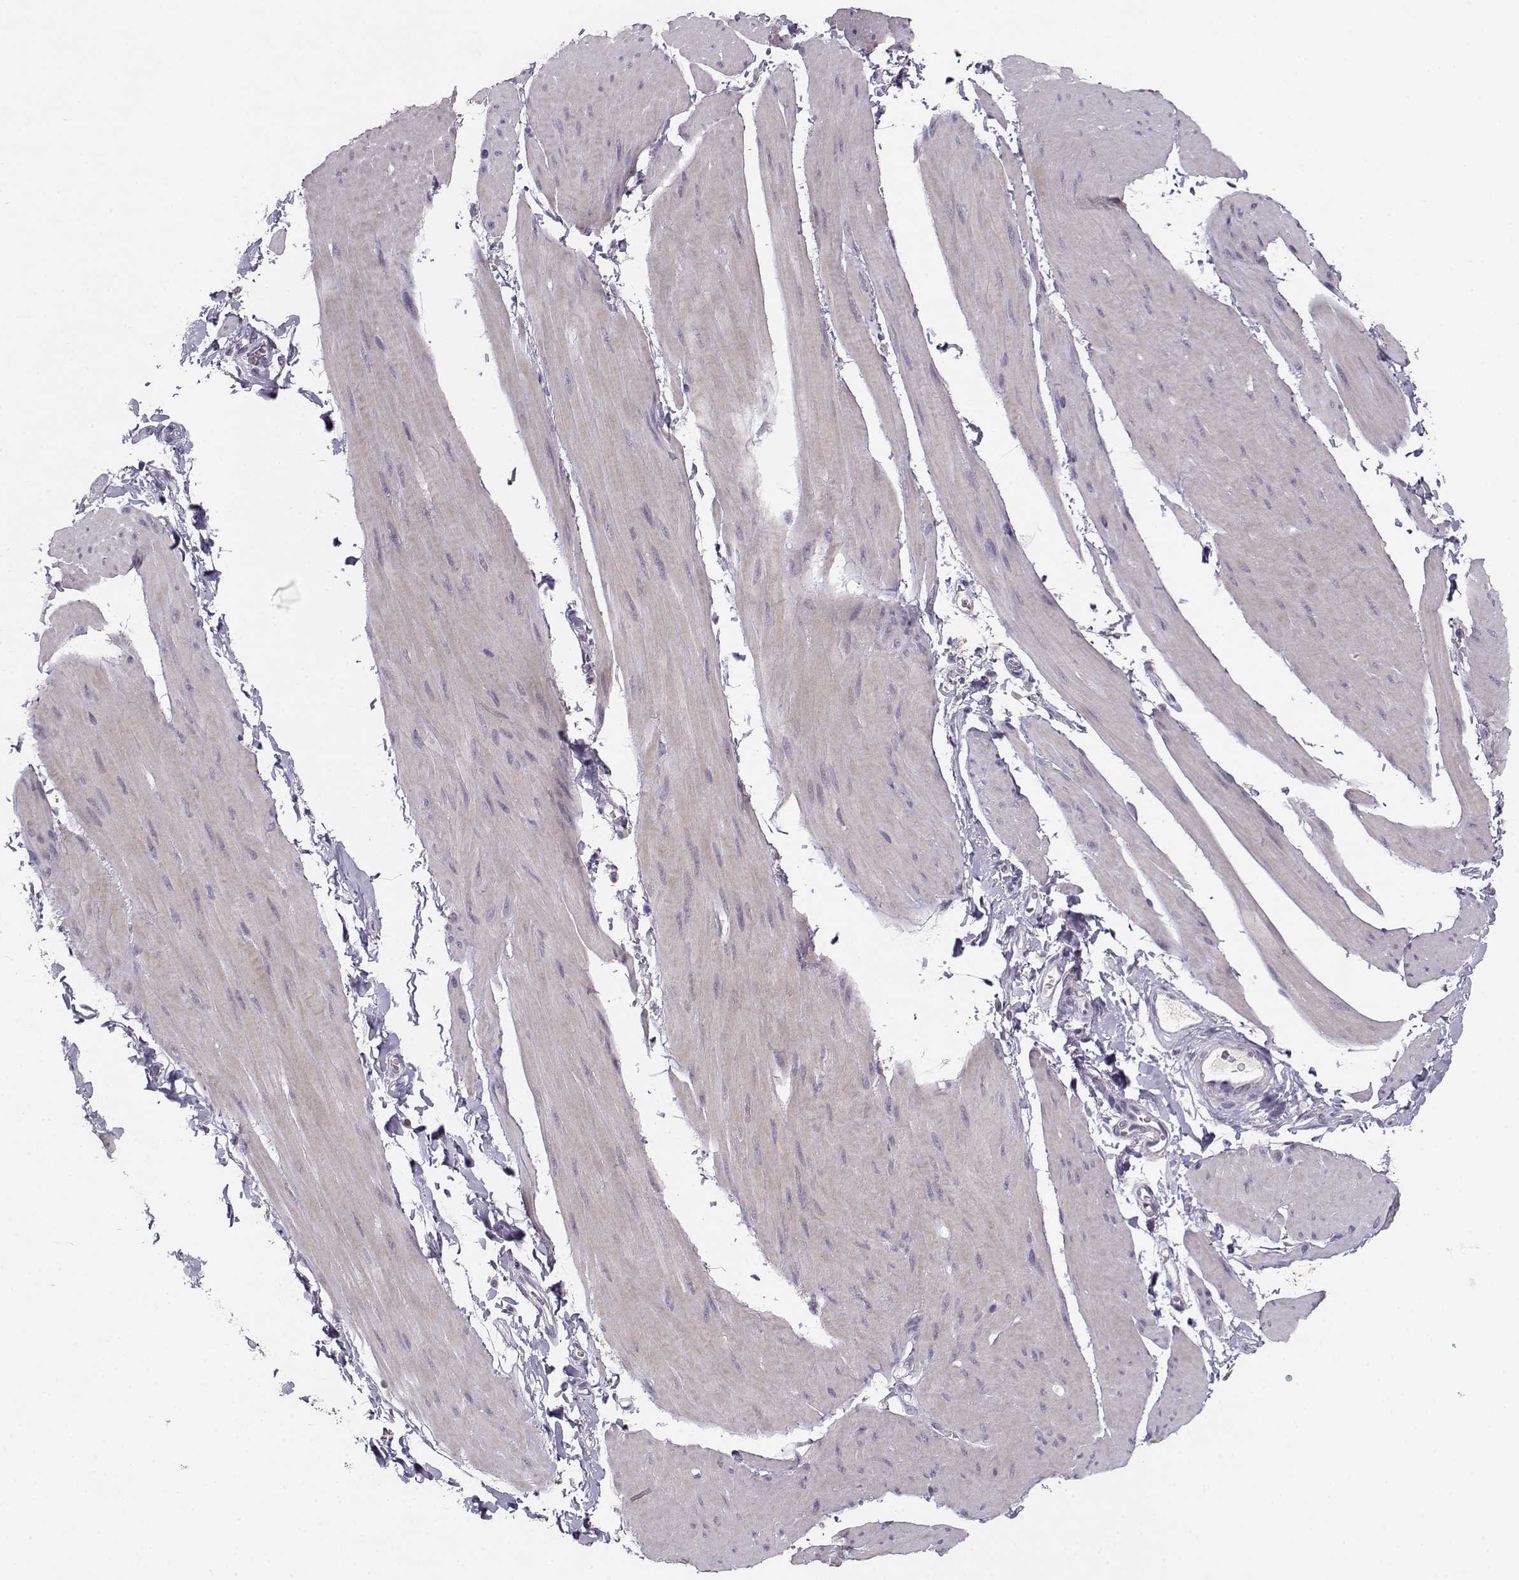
{"staining": {"intensity": "negative", "quantity": "none", "location": "none"}, "tissue": "smooth muscle", "cell_type": "Smooth muscle cells", "image_type": "normal", "snomed": [{"axis": "morphology", "description": "Normal tissue, NOS"}, {"axis": "topography", "description": "Adipose tissue"}, {"axis": "topography", "description": "Smooth muscle"}, {"axis": "topography", "description": "Peripheral nerve tissue"}], "caption": "An immunohistochemistry (IHC) image of normal smooth muscle is shown. There is no staining in smooth muscle cells of smooth muscle. The staining was performed using DAB to visualize the protein expression in brown, while the nuclei were stained in blue with hematoxylin (Magnification: 20x).", "gene": "UROC1", "patient": {"sex": "male", "age": 83}}